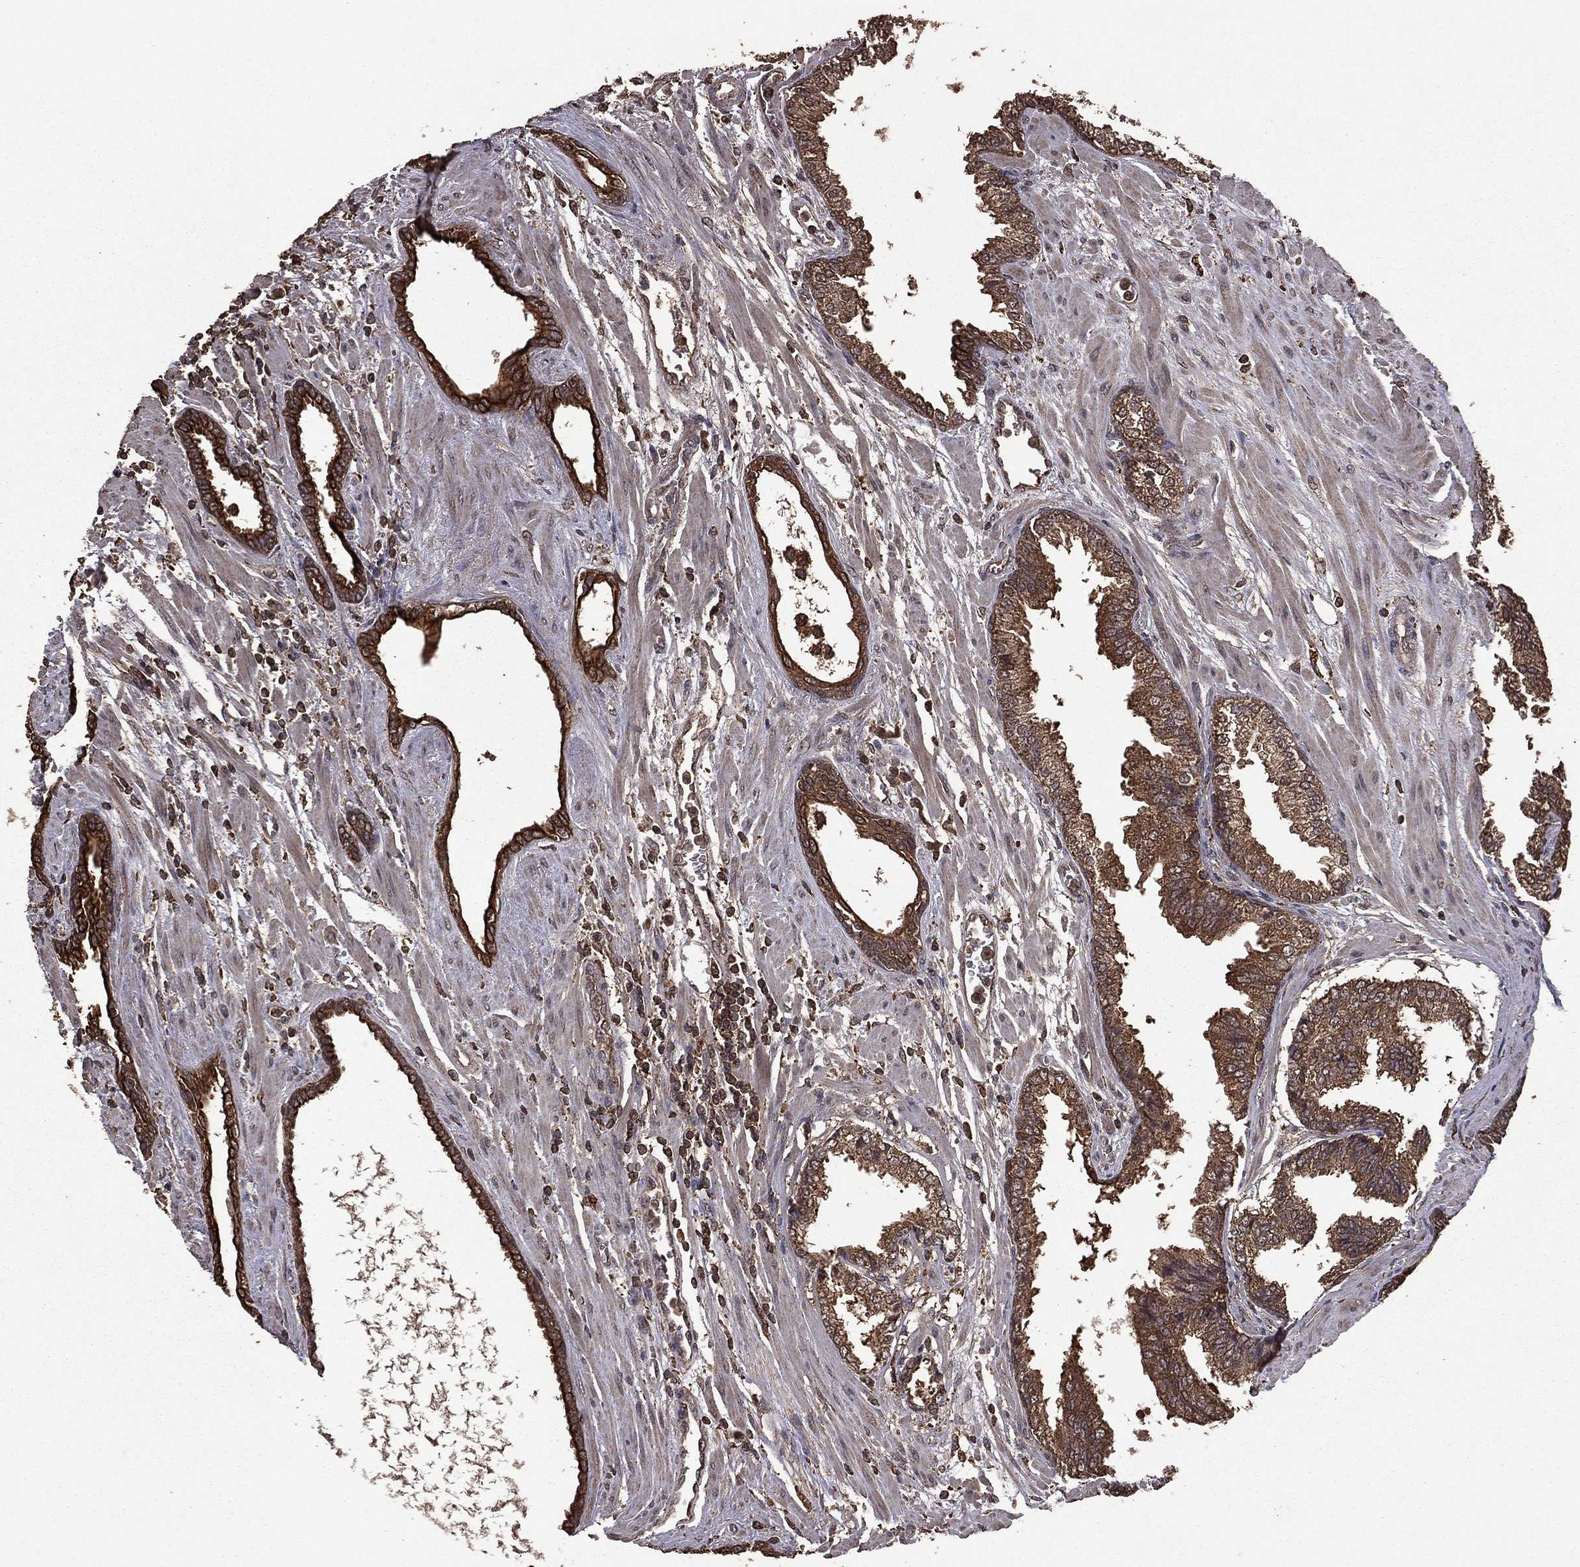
{"staining": {"intensity": "moderate", "quantity": ">75%", "location": "cytoplasmic/membranous"}, "tissue": "prostate cancer", "cell_type": "Tumor cells", "image_type": "cancer", "snomed": [{"axis": "morphology", "description": "Adenocarcinoma, Low grade"}, {"axis": "topography", "description": "Prostate"}], "caption": "There is medium levels of moderate cytoplasmic/membranous positivity in tumor cells of prostate adenocarcinoma (low-grade), as demonstrated by immunohistochemical staining (brown color).", "gene": "BIRC6", "patient": {"sex": "male", "age": 69}}